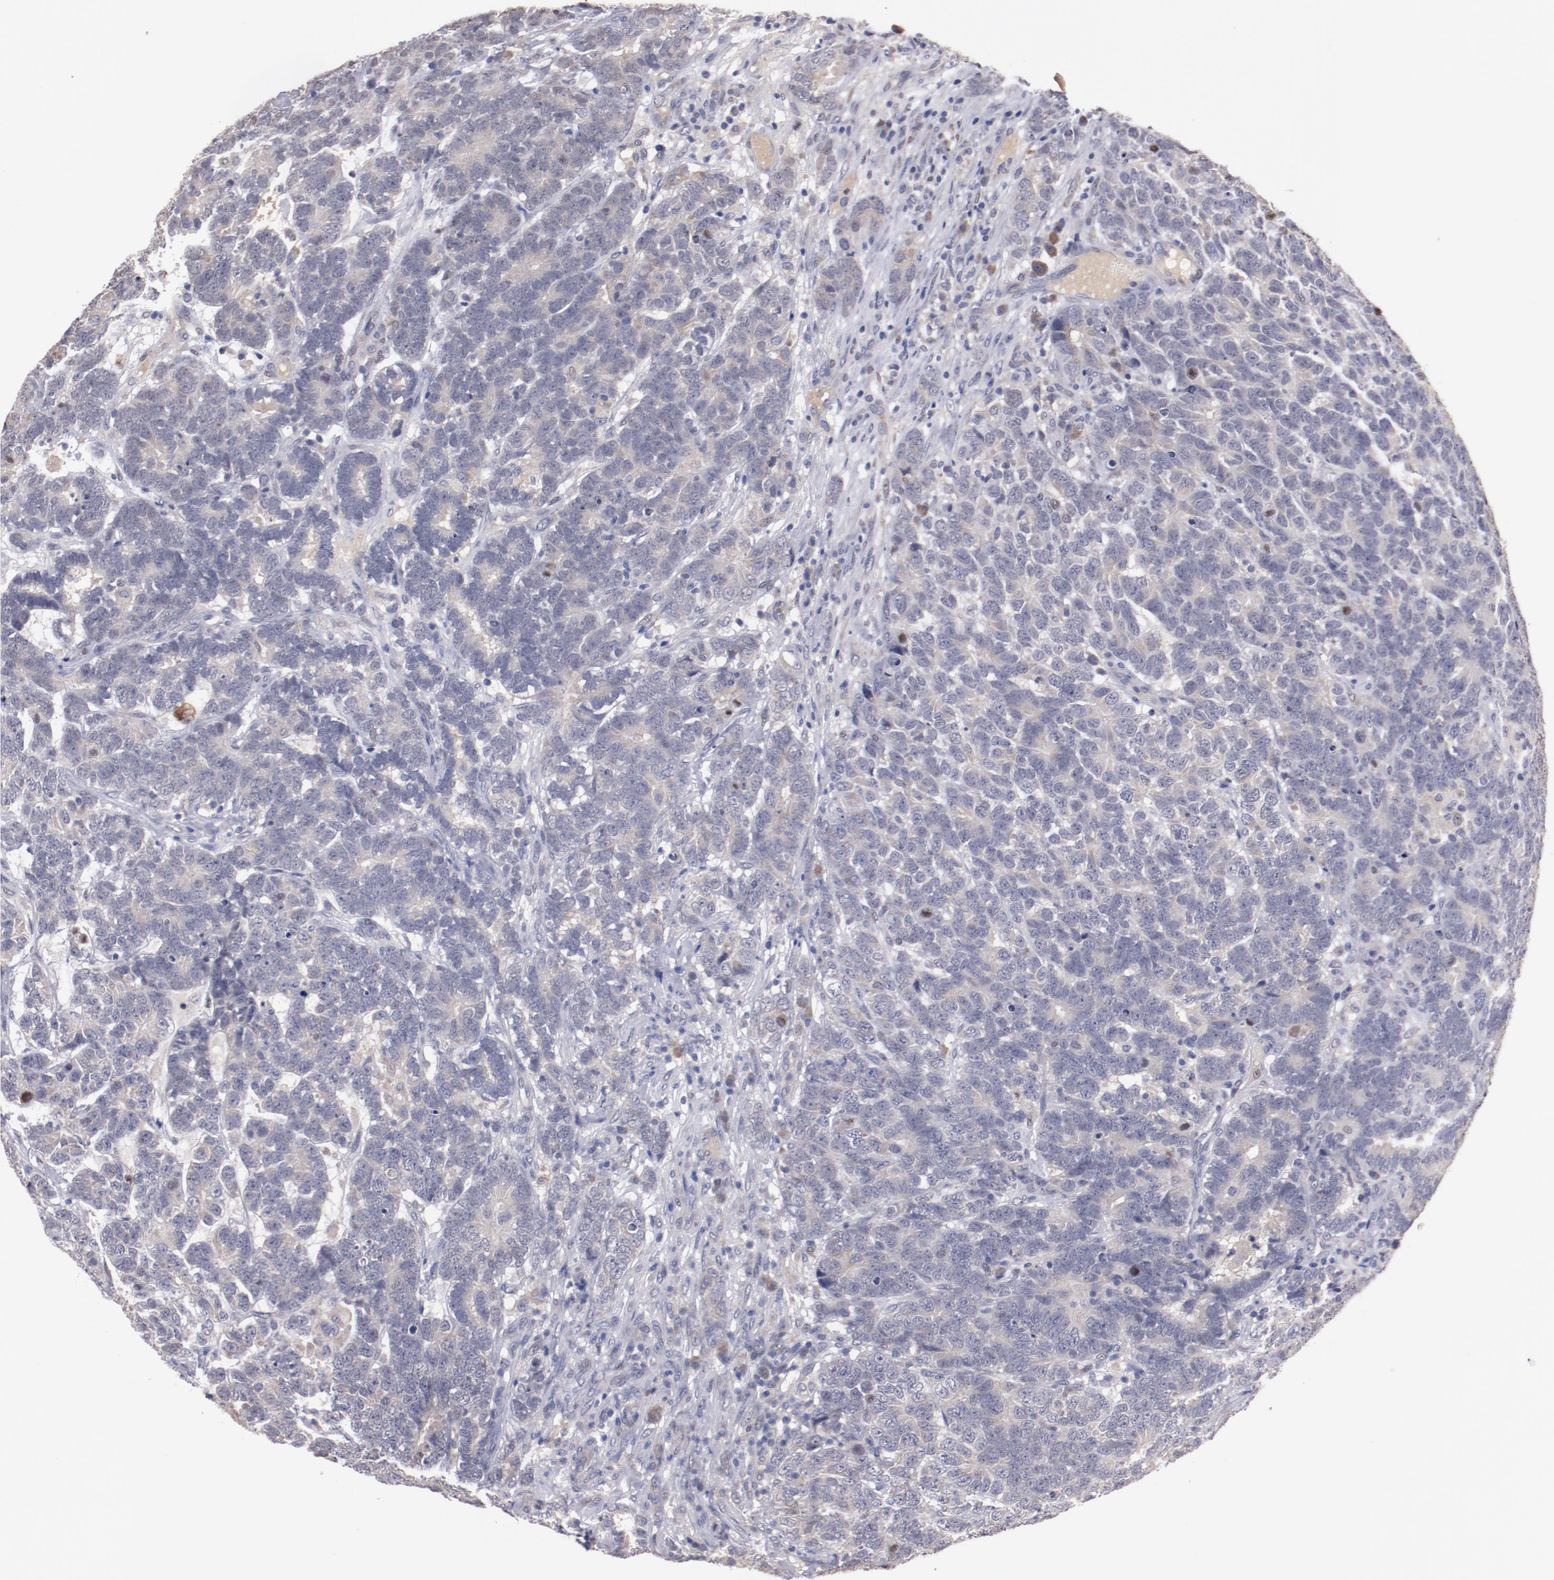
{"staining": {"intensity": "weak", "quantity": ">75%", "location": "cytoplasmic/membranous"}, "tissue": "testis cancer", "cell_type": "Tumor cells", "image_type": "cancer", "snomed": [{"axis": "morphology", "description": "Carcinoma, Embryonal, NOS"}, {"axis": "topography", "description": "Testis"}], "caption": "Immunohistochemical staining of human testis cancer (embryonal carcinoma) displays weak cytoplasmic/membranous protein positivity in about >75% of tumor cells.", "gene": "FAM81A", "patient": {"sex": "male", "age": 26}}